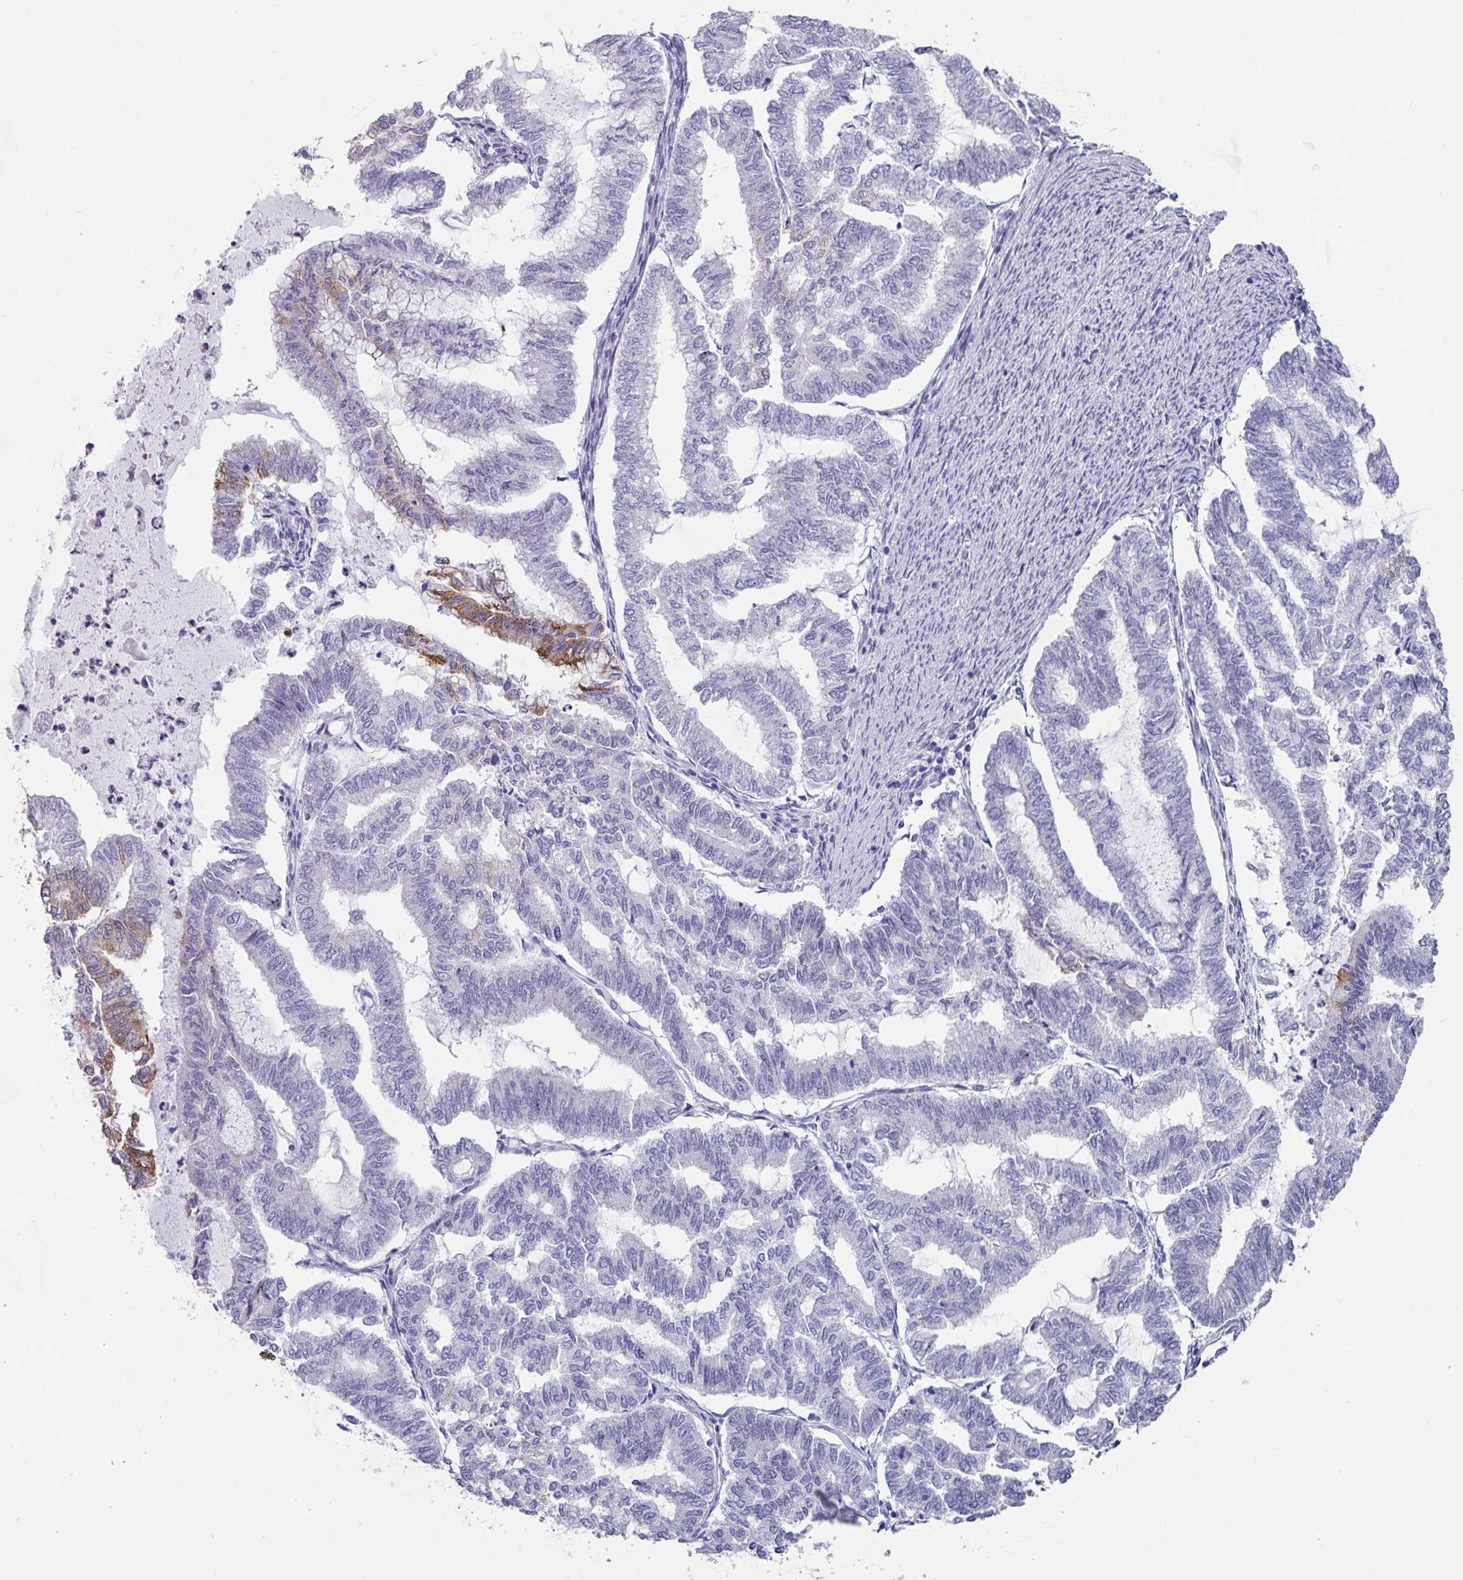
{"staining": {"intensity": "moderate", "quantity": "<25%", "location": "cytoplasmic/membranous"}, "tissue": "endometrial cancer", "cell_type": "Tumor cells", "image_type": "cancer", "snomed": [{"axis": "morphology", "description": "Adenocarcinoma, NOS"}, {"axis": "topography", "description": "Endometrium"}], "caption": "An image of human endometrial cancer (adenocarcinoma) stained for a protein shows moderate cytoplasmic/membranous brown staining in tumor cells.", "gene": "PEX10", "patient": {"sex": "female", "age": 79}}